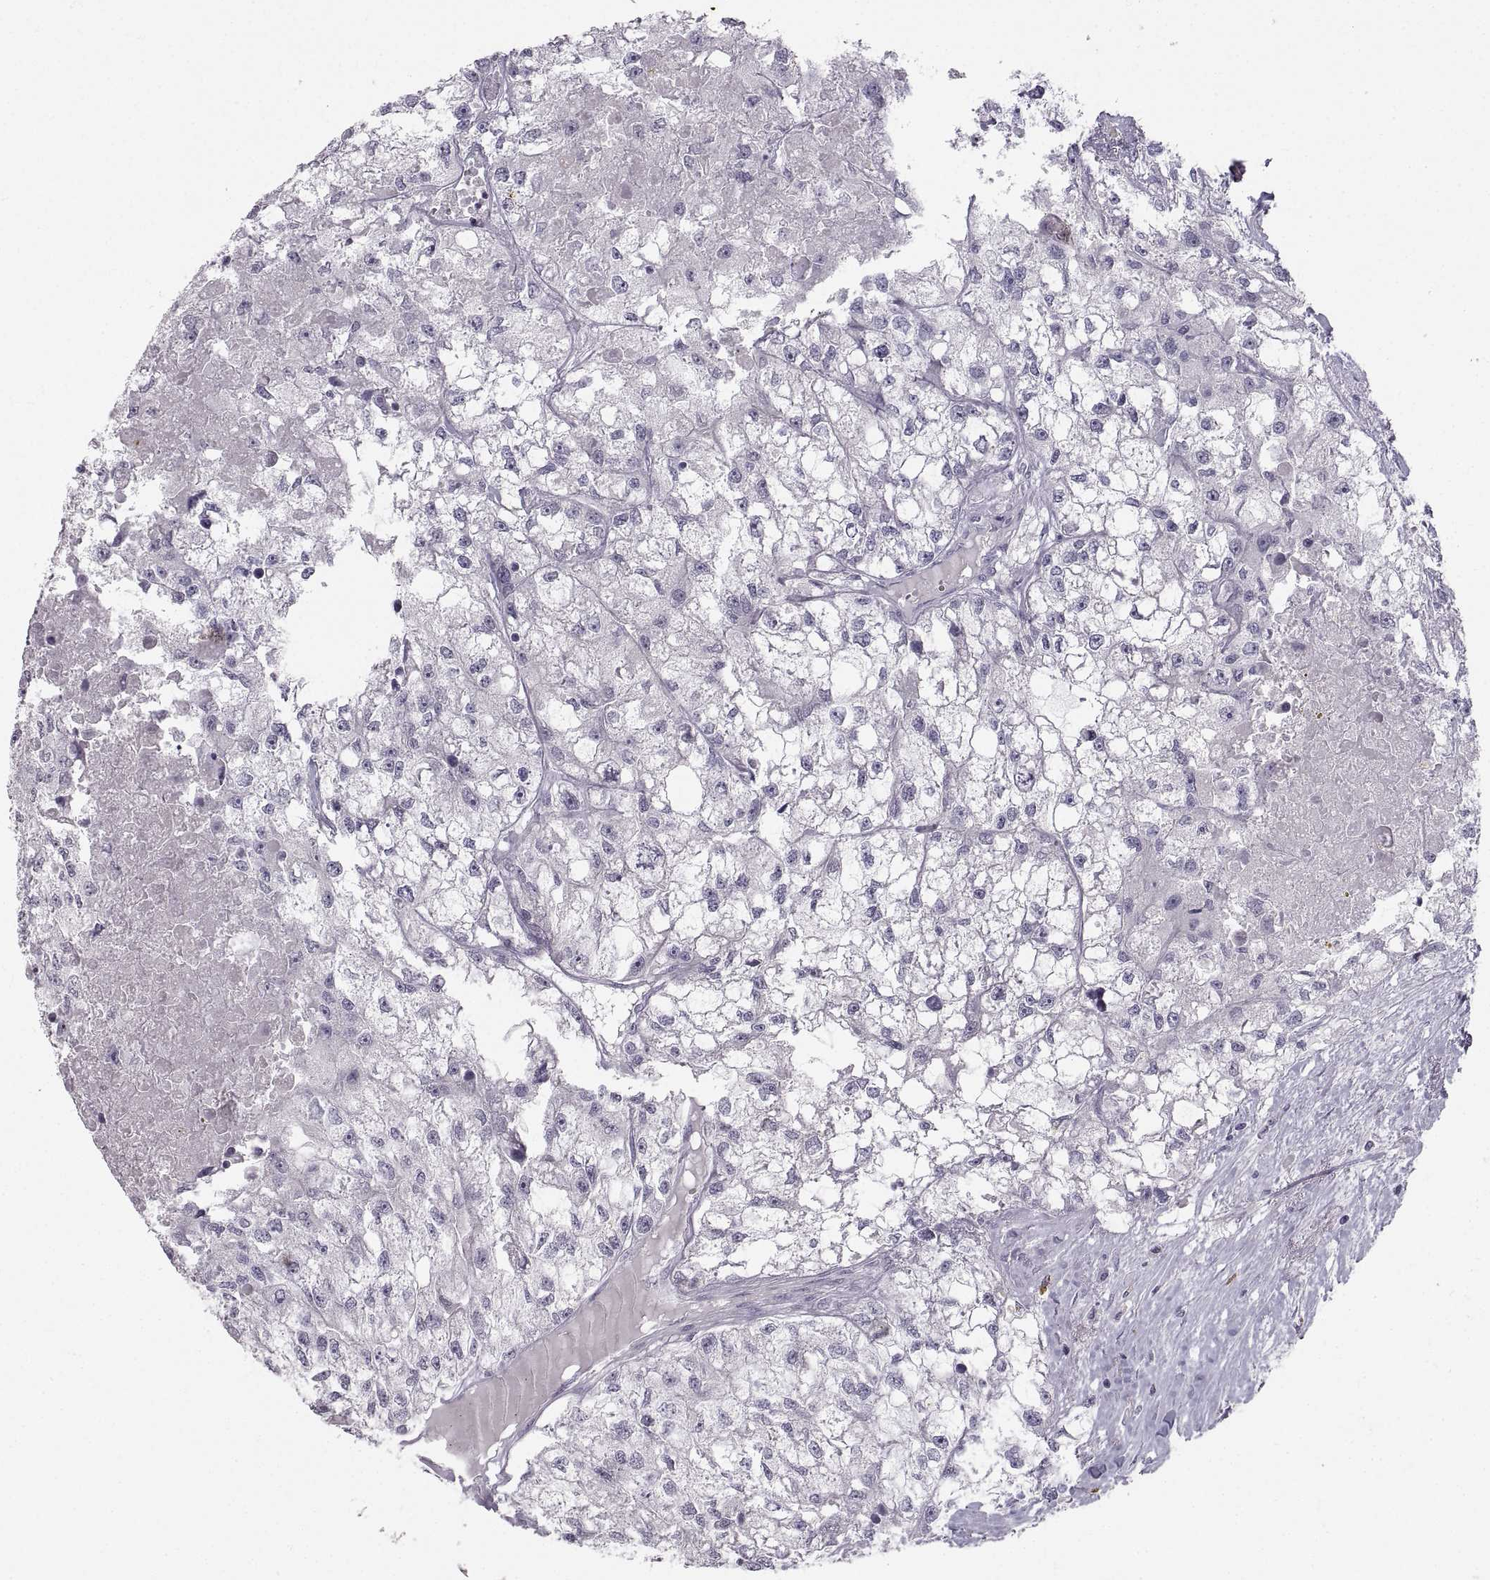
{"staining": {"intensity": "negative", "quantity": "none", "location": "none"}, "tissue": "renal cancer", "cell_type": "Tumor cells", "image_type": "cancer", "snomed": [{"axis": "morphology", "description": "Adenocarcinoma, NOS"}, {"axis": "topography", "description": "Kidney"}], "caption": "Histopathology image shows no protein positivity in tumor cells of renal adenocarcinoma tissue.", "gene": "ZNF185", "patient": {"sex": "male", "age": 56}}